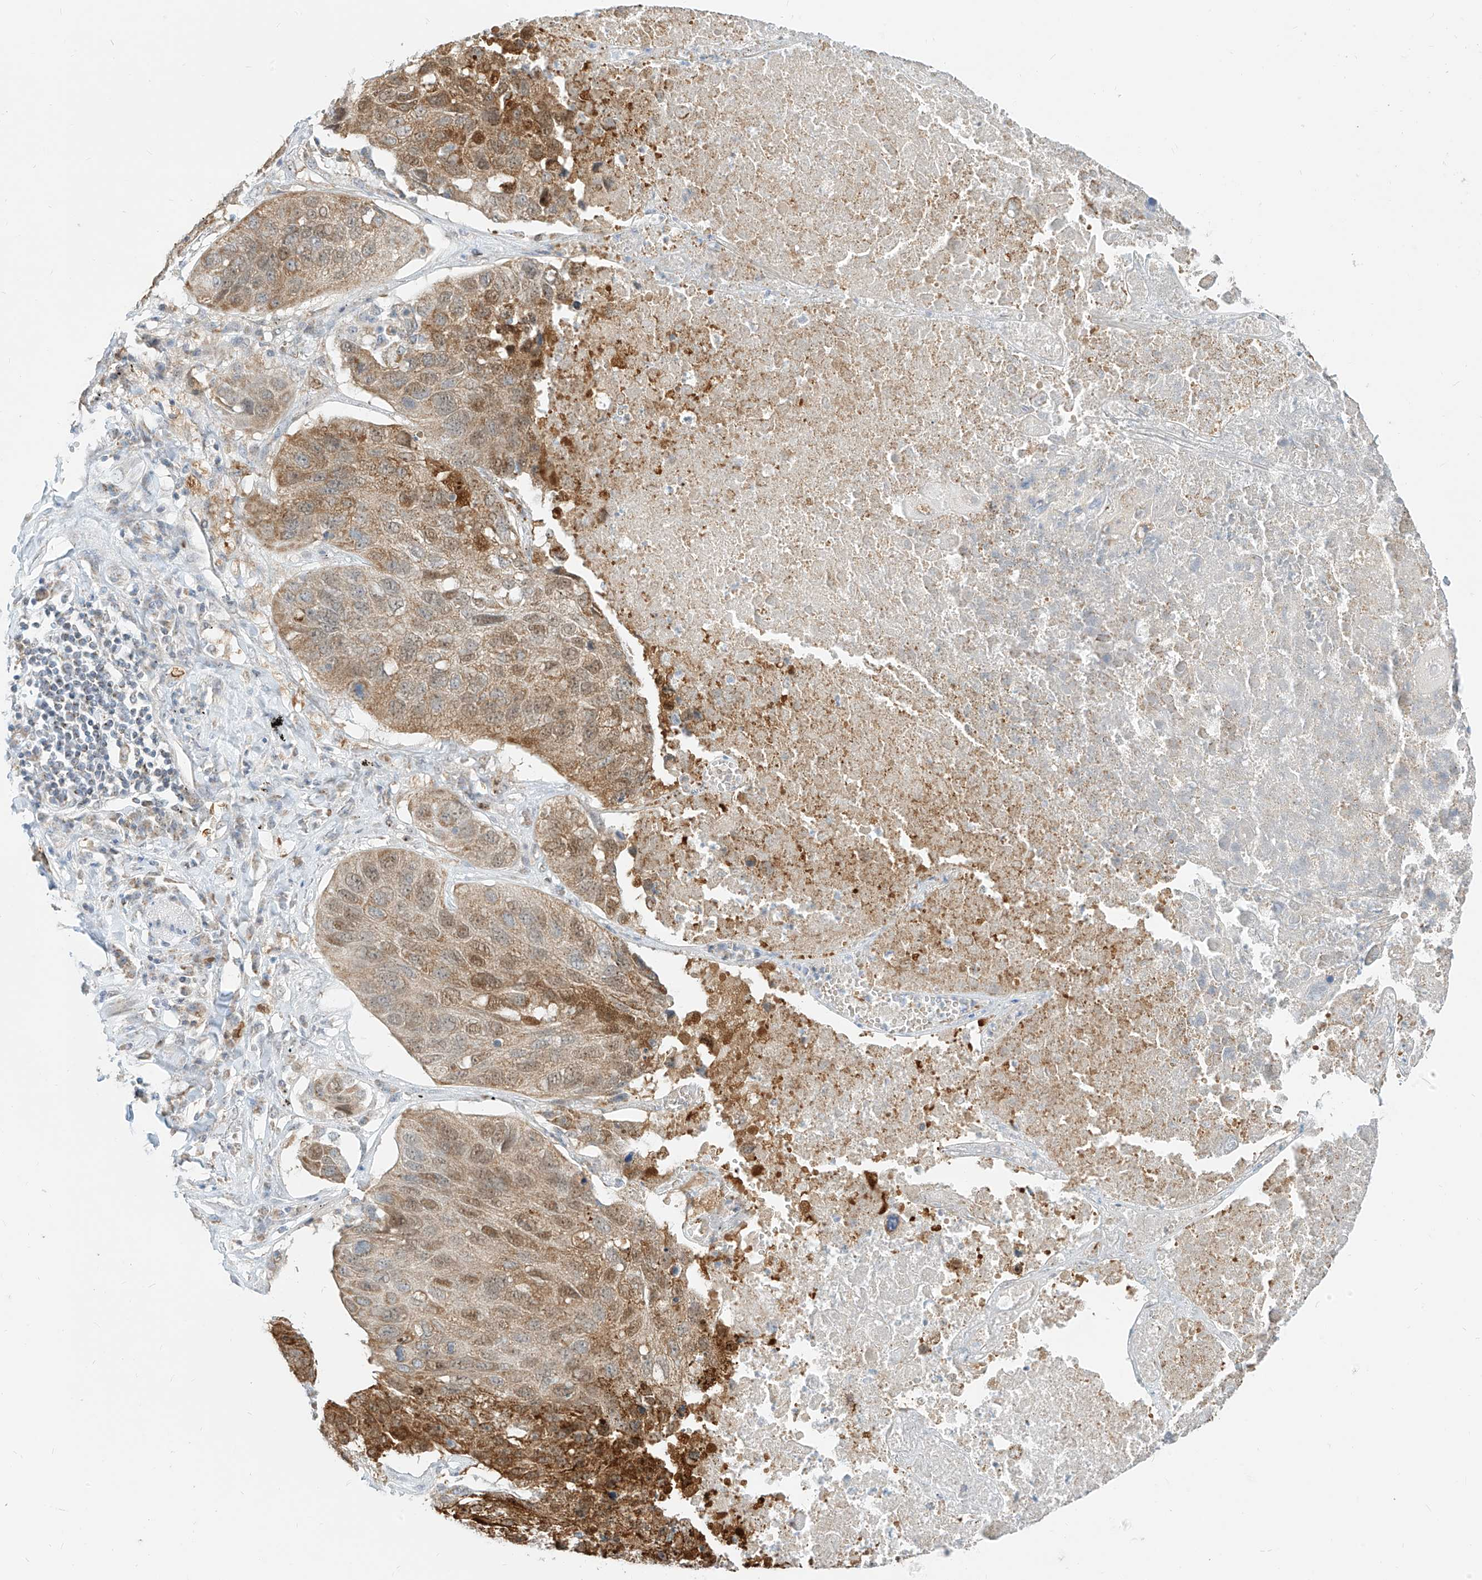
{"staining": {"intensity": "moderate", "quantity": ">75%", "location": "cytoplasmic/membranous,nuclear"}, "tissue": "lung cancer", "cell_type": "Tumor cells", "image_type": "cancer", "snomed": [{"axis": "morphology", "description": "Squamous cell carcinoma, NOS"}, {"axis": "topography", "description": "Lung"}], "caption": "A high-resolution histopathology image shows immunohistochemistry staining of lung cancer (squamous cell carcinoma), which demonstrates moderate cytoplasmic/membranous and nuclear positivity in about >75% of tumor cells. (DAB IHC with brightfield microscopy, high magnification).", "gene": "MTUS2", "patient": {"sex": "male", "age": 61}}